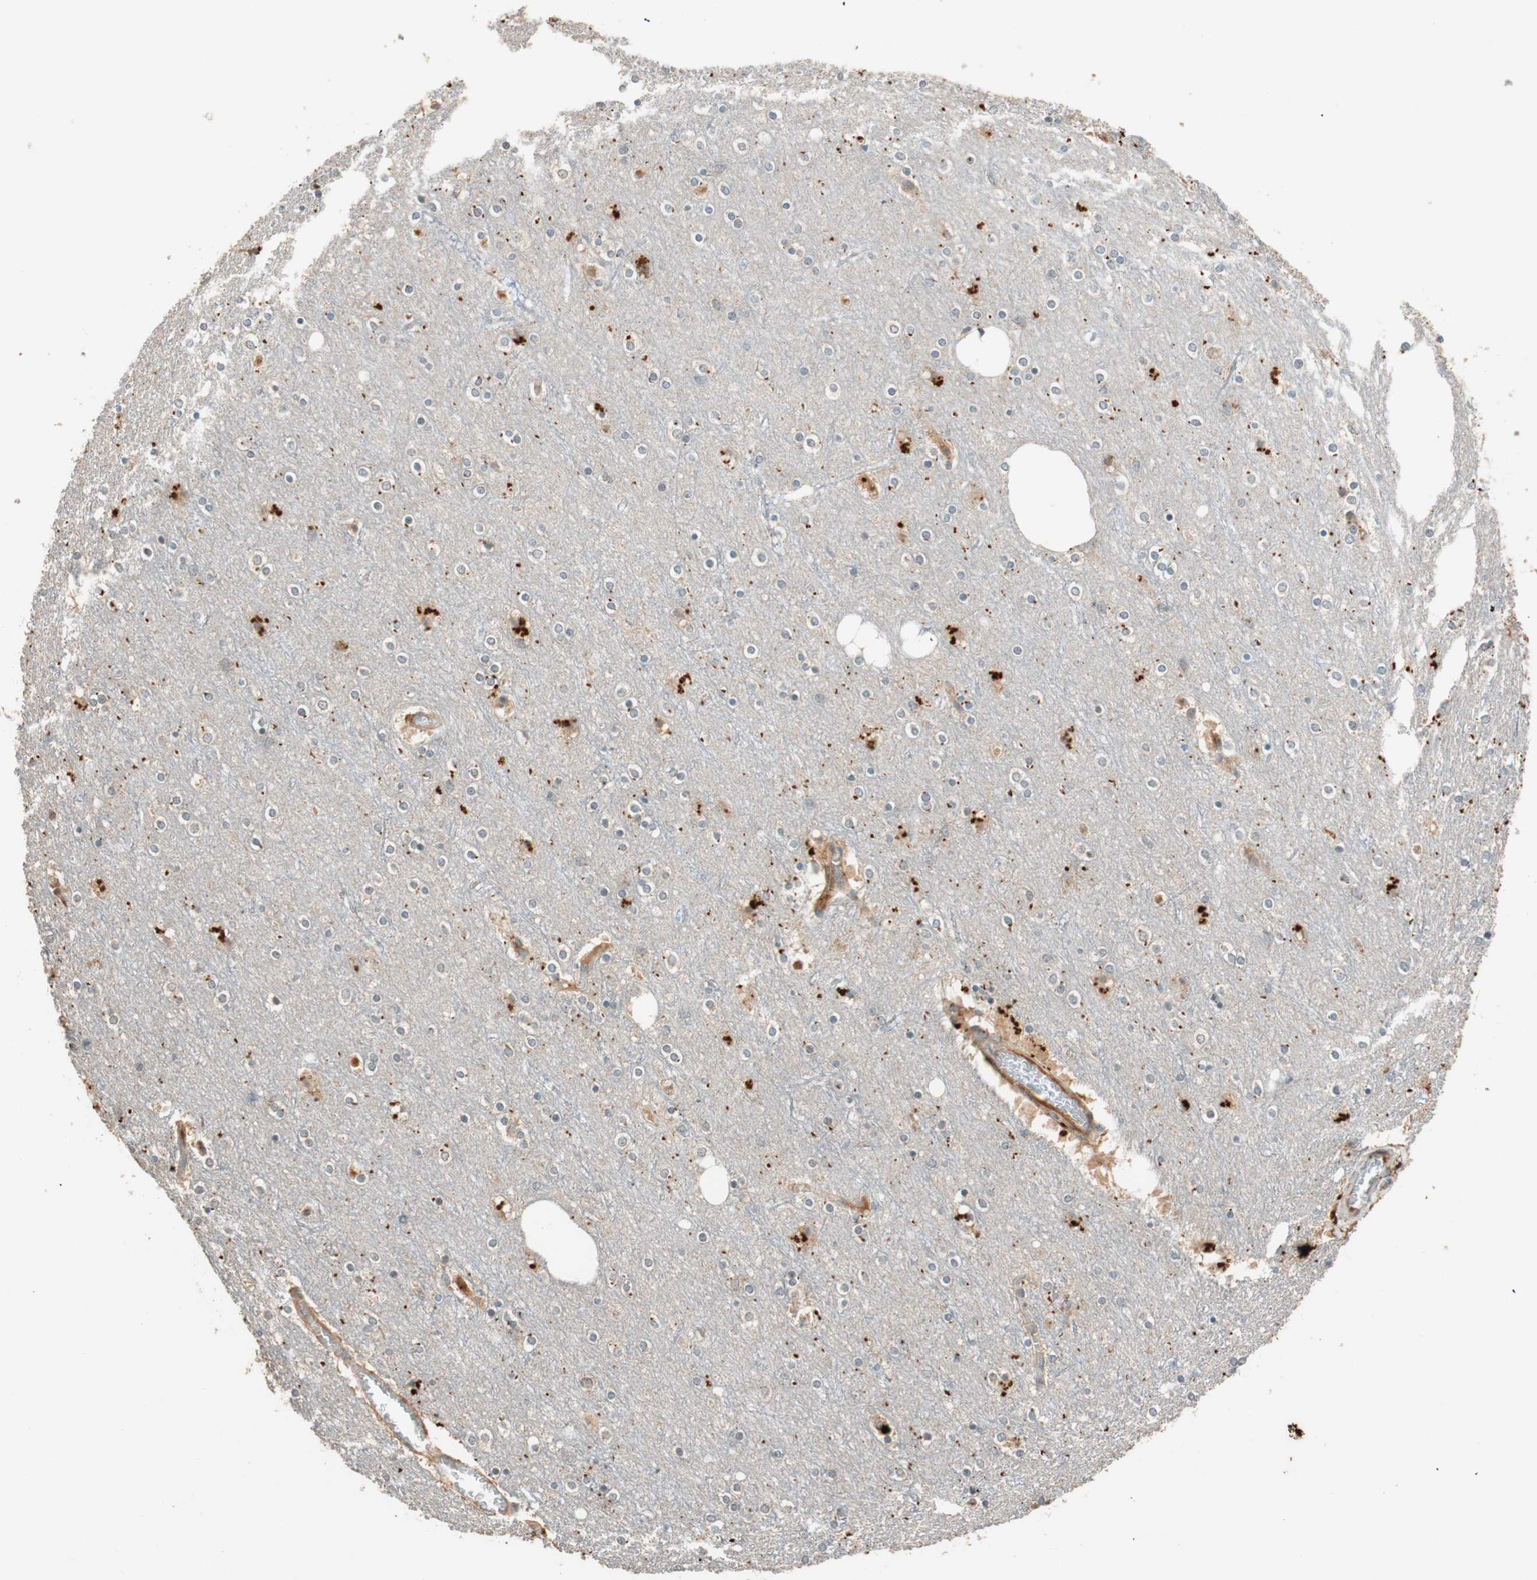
{"staining": {"intensity": "moderate", "quantity": ">75%", "location": "cytoplasmic/membranous"}, "tissue": "cerebral cortex", "cell_type": "Endothelial cells", "image_type": "normal", "snomed": [{"axis": "morphology", "description": "Normal tissue, NOS"}, {"axis": "topography", "description": "Cerebral cortex"}], "caption": "A brown stain labels moderate cytoplasmic/membranous expression of a protein in endothelial cells of benign cerebral cortex.", "gene": "GLB1", "patient": {"sex": "female", "age": 54}}